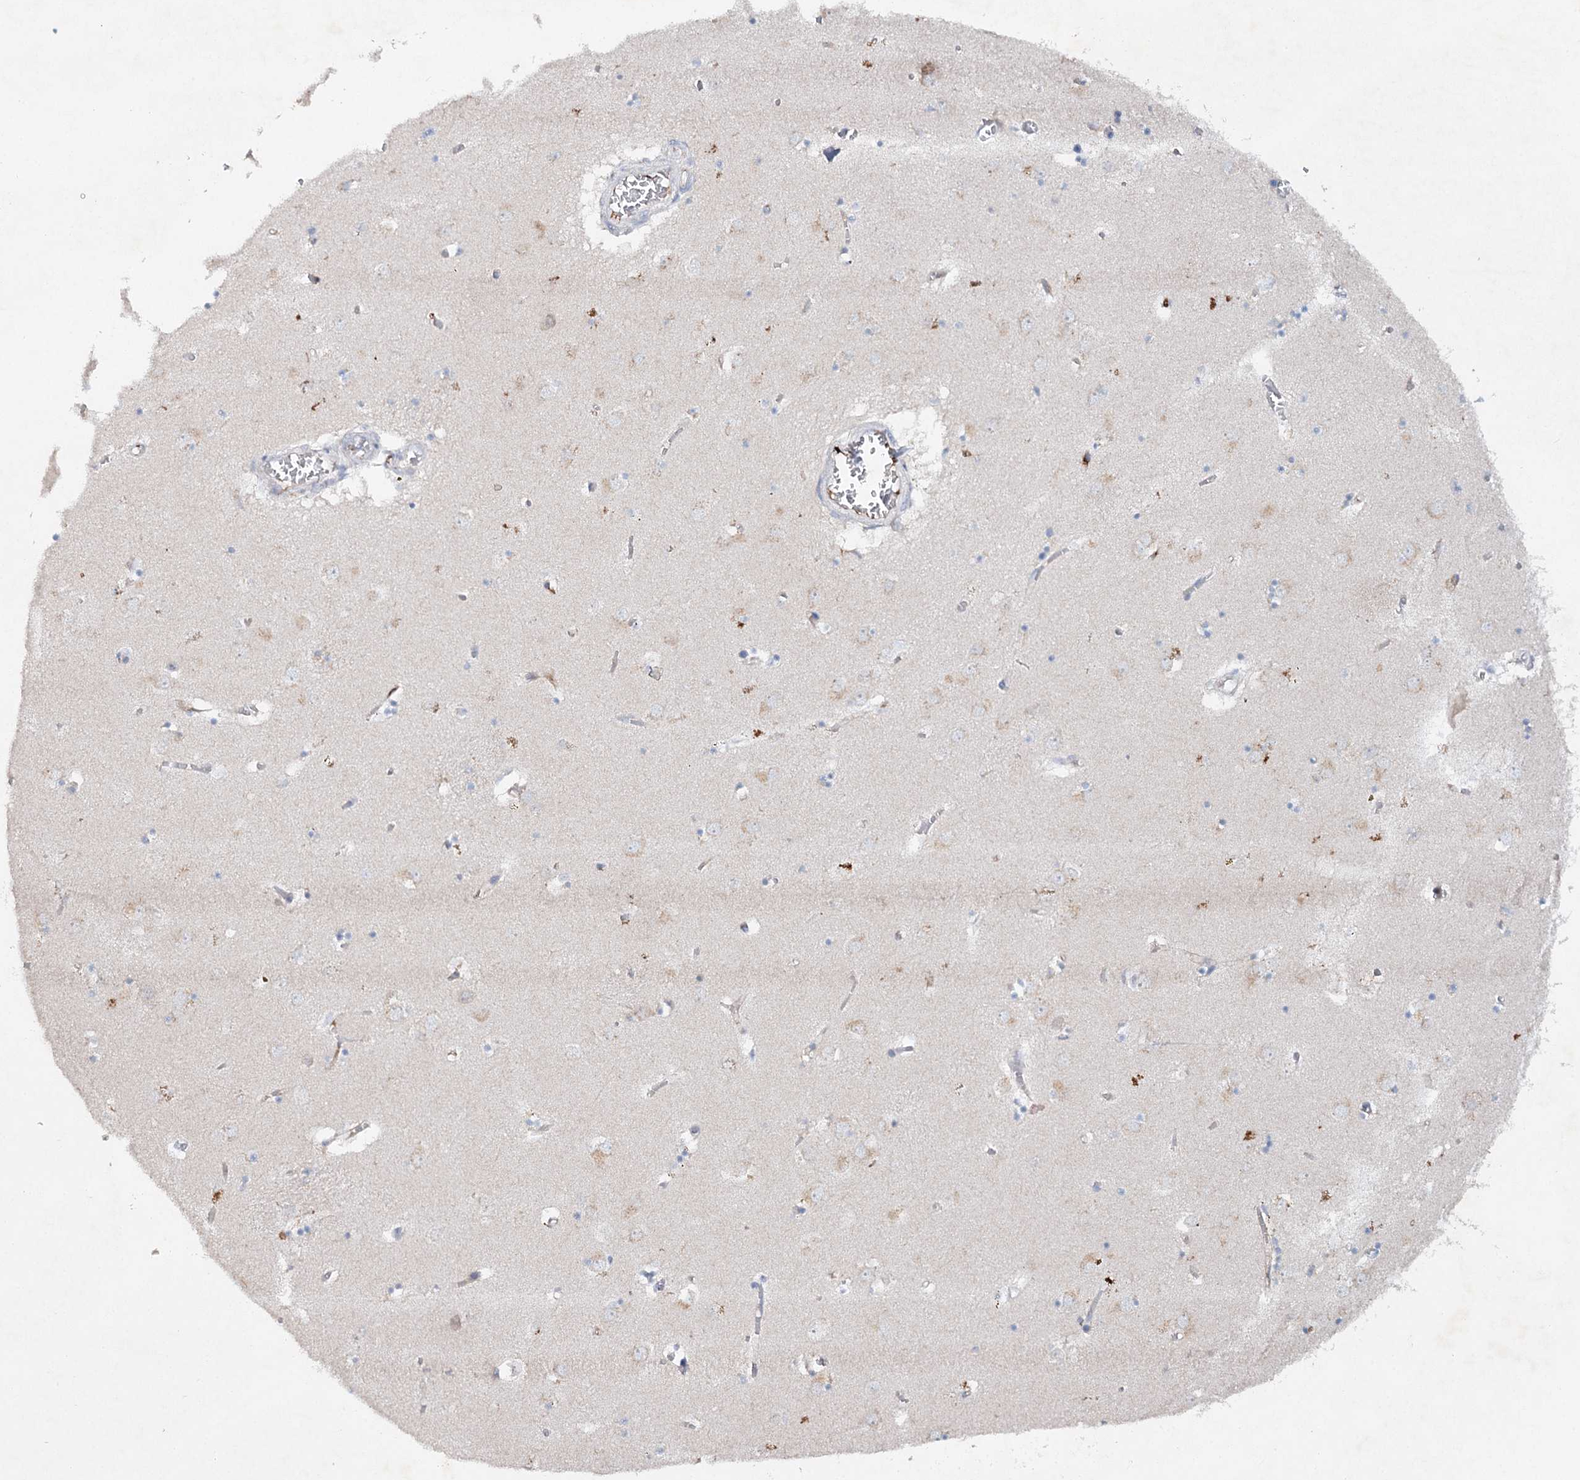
{"staining": {"intensity": "weak", "quantity": "<25%", "location": "cytoplasmic/membranous"}, "tissue": "caudate", "cell_type": "Glial cells", "image_type": "normal", "snomed": [{"axis": "morphology", "description": "Normal tissue, NOS"}, {"axis": "topography", "description": "Lateral ventricle wall"}], "caption": "Unremarkable caudate was stained to show a protein in brown. There is no significant staining in glial cells. (Stains: DAB (3,3'-diaminobenzidine) immunohistochemistry (IHC) with hematoxylin counter stain, Microscopy: brightfield microscopy at high magnification).", "gene": "RFX6", "patient": {"sex": "male", "age": 70}}